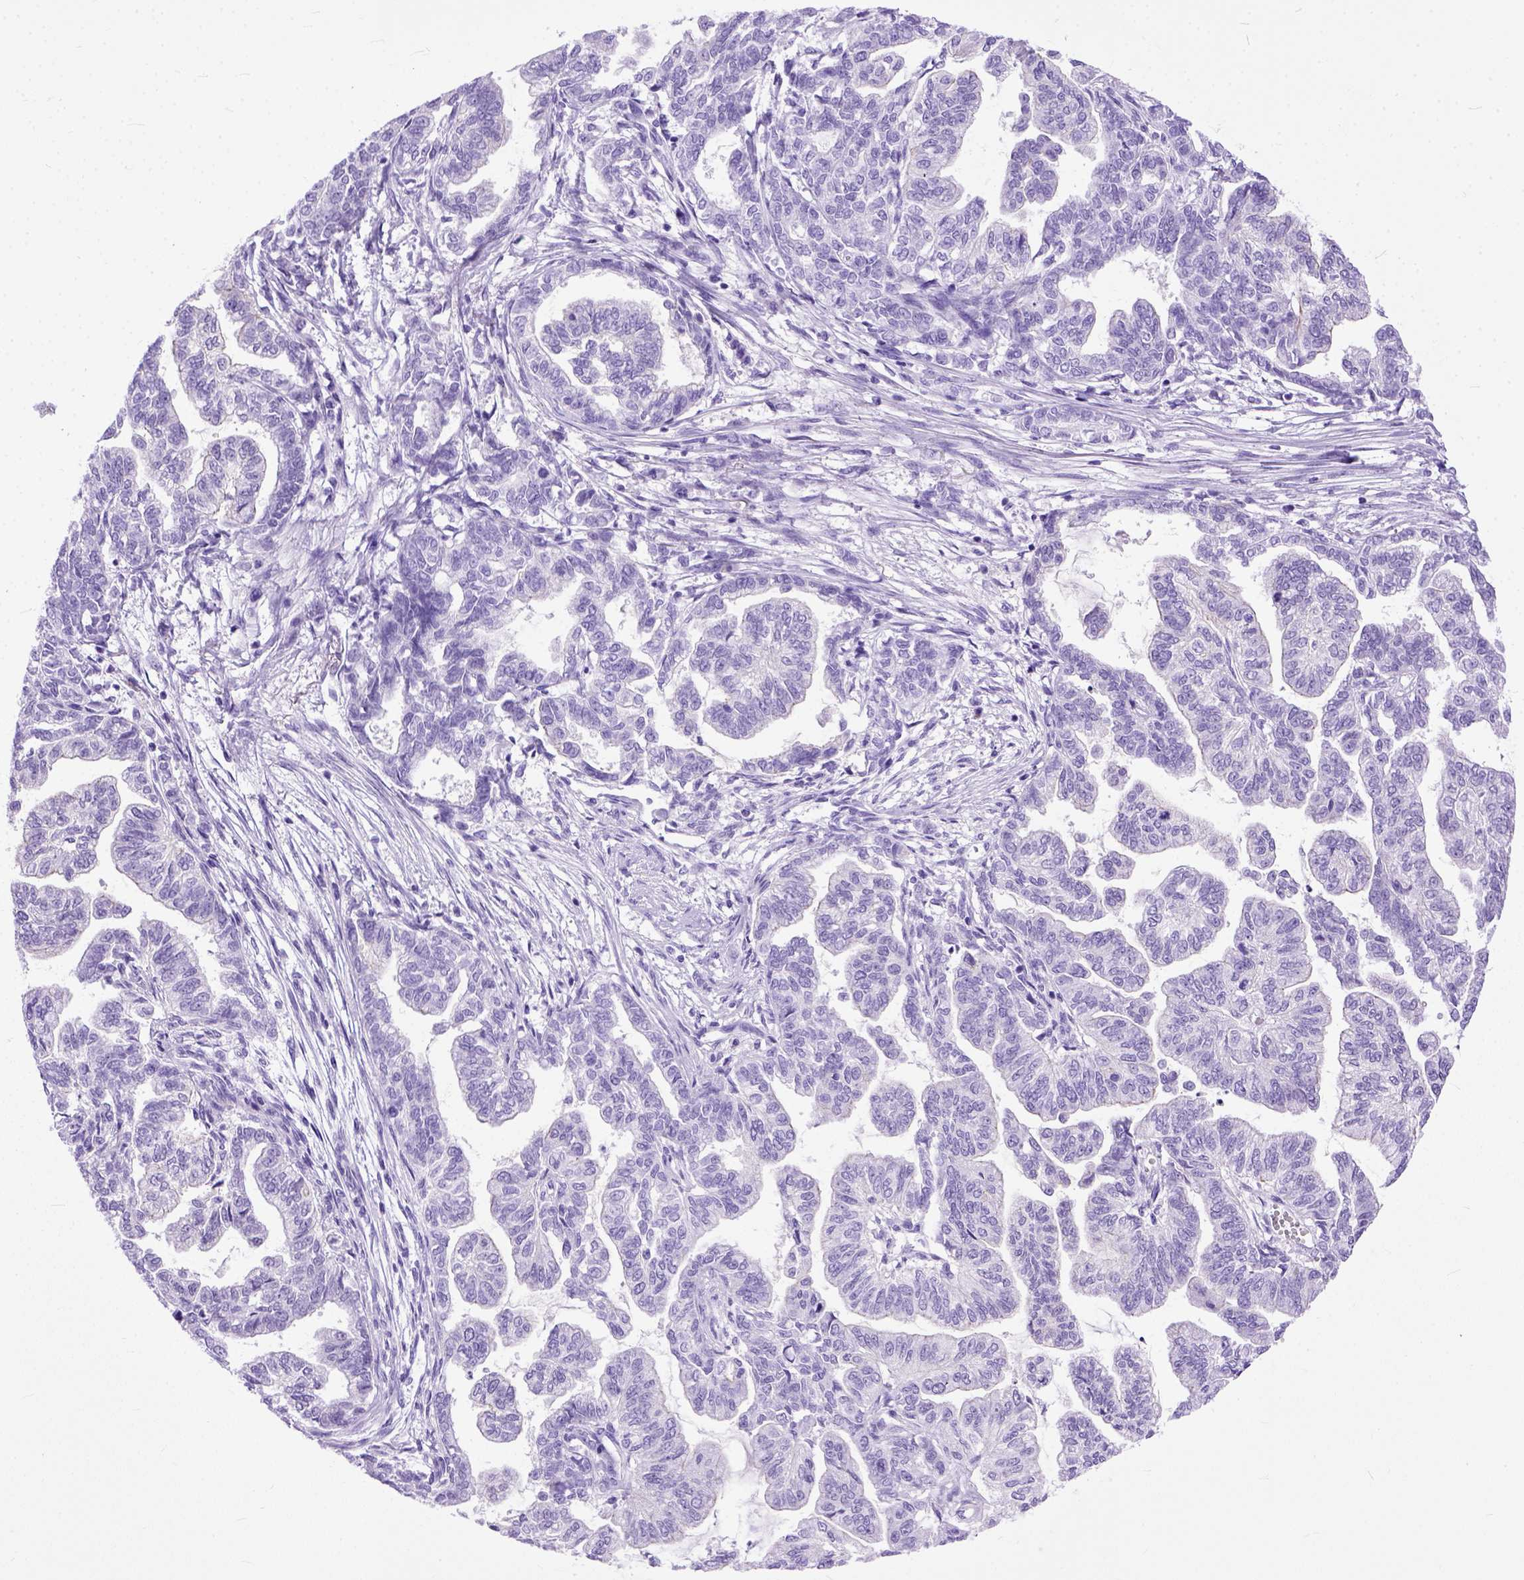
{"staining": {"intensity": "negative", "quantity": "none", "location": "none"}, "tissue": "stomach cancer", "cell_type": "Tumor cells", "image_type": "cancer", "snomed": [{"axis": "morphology", "description": "Adenocarcinoma, NOS"}, {"axis": "topography", "description": "Stomach"}], "caption": "Tumor cells are negative for protein expression in human stomach cancer. The staining is performed using DAB brown chromogen with nuclei counter-stained in using hematoxylin.", "gene": "GNGT1", "patient": {"sex": "male", "age": 83}}